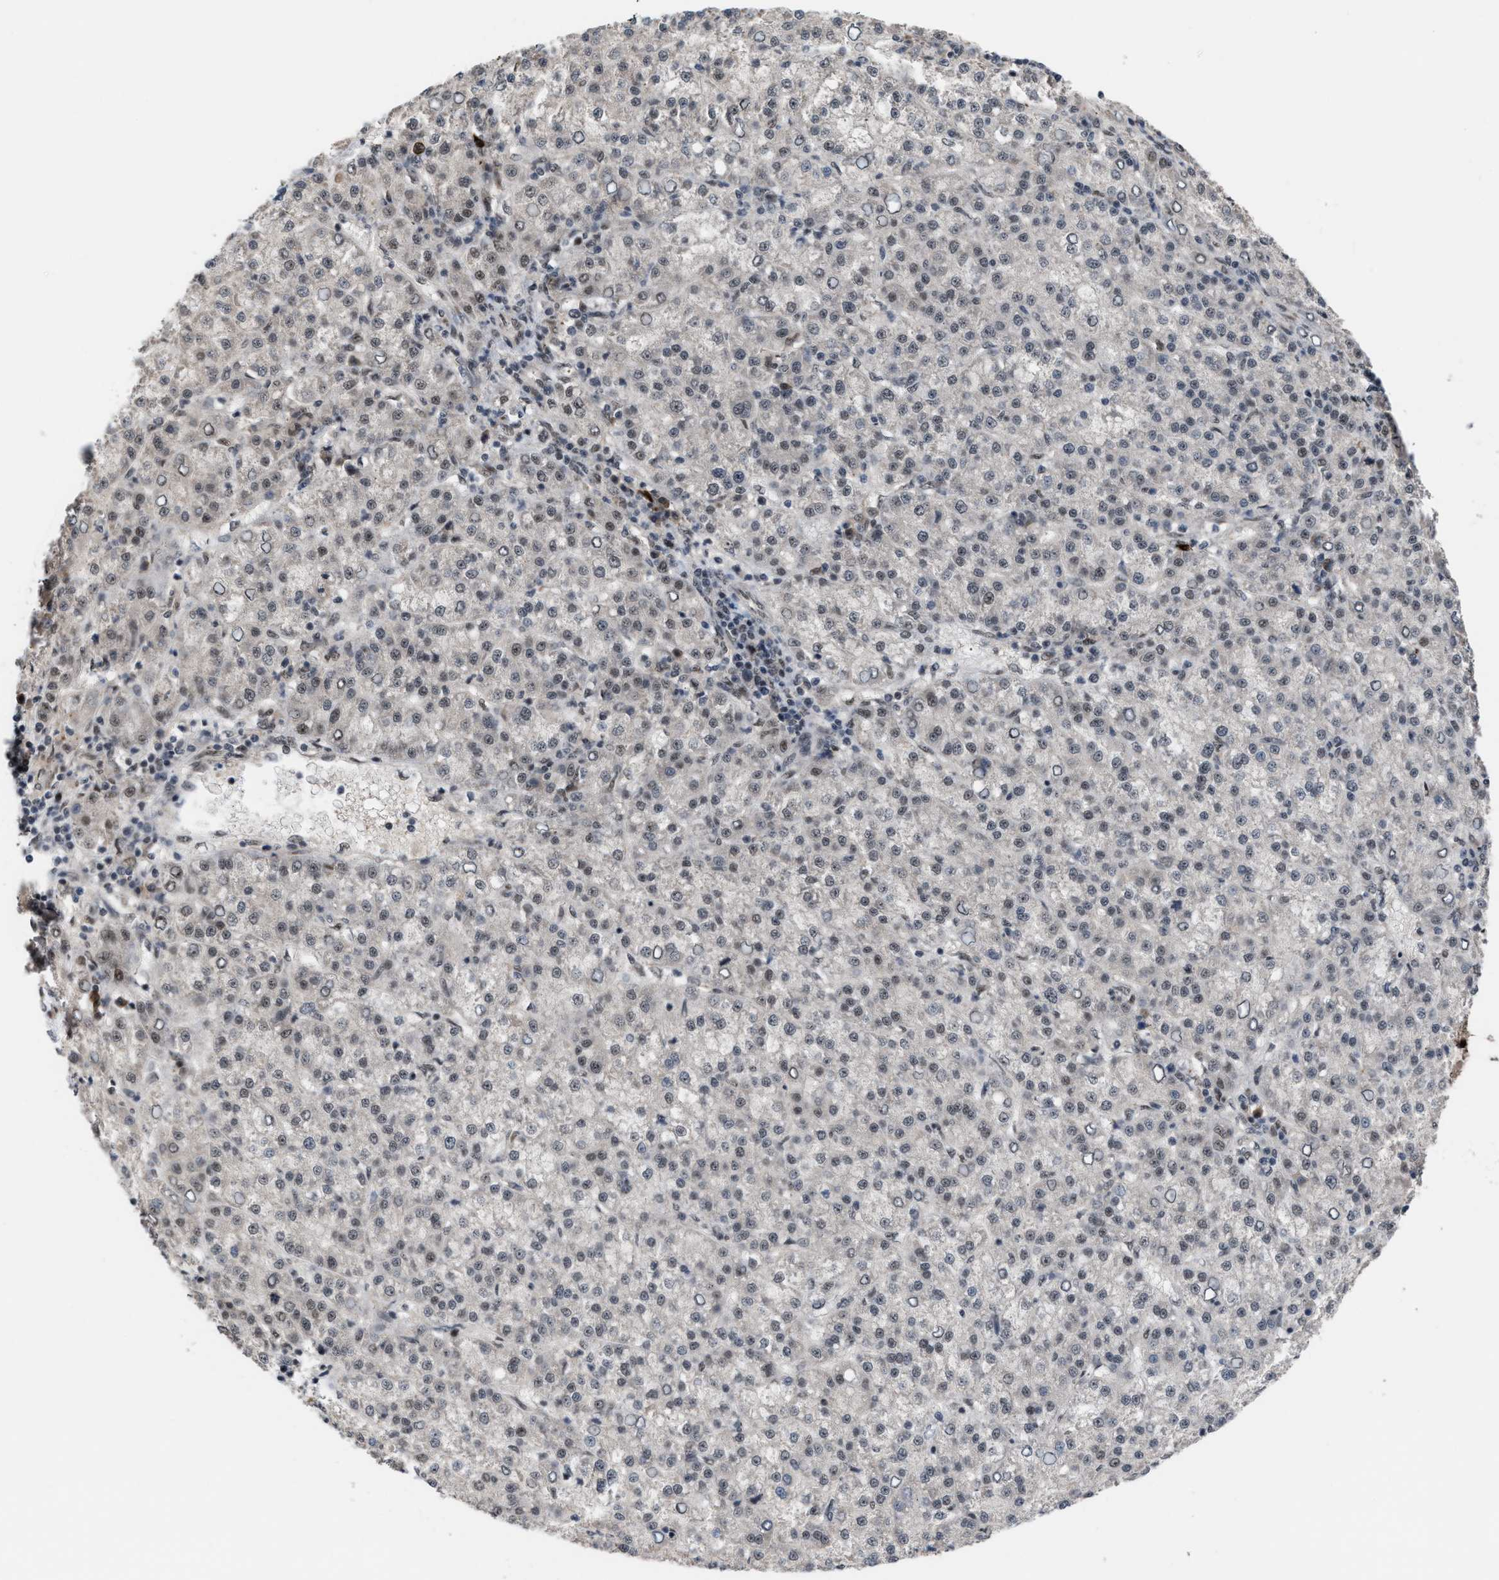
{"staining": {"intensity": "weak", "quantity": "25%-75%", "location": "nuclear"}, "tissue": "liver cancer", "cell_type": "Tumor cells", "image_type": "cancer", "snomed": [{"axis": "morphology", "description": "Carcinoma, Hepatocellular, NOS"}, {"axis": "topography", "description": "Liver"}], "caption": "The photomicrograph shows a brown stain indicating the presence of a protein in the nuclear of tumor cells in hepatocellular carcinoma (liver). The protein of interest is stained brown, and the nuclei are stained in blue (DAB (3,3'-diaminobenzidine) IHC with brightfield microscopy, high magnification).", "gene": "PRPF4", "patient": {"sex": "female", "age": 58}}